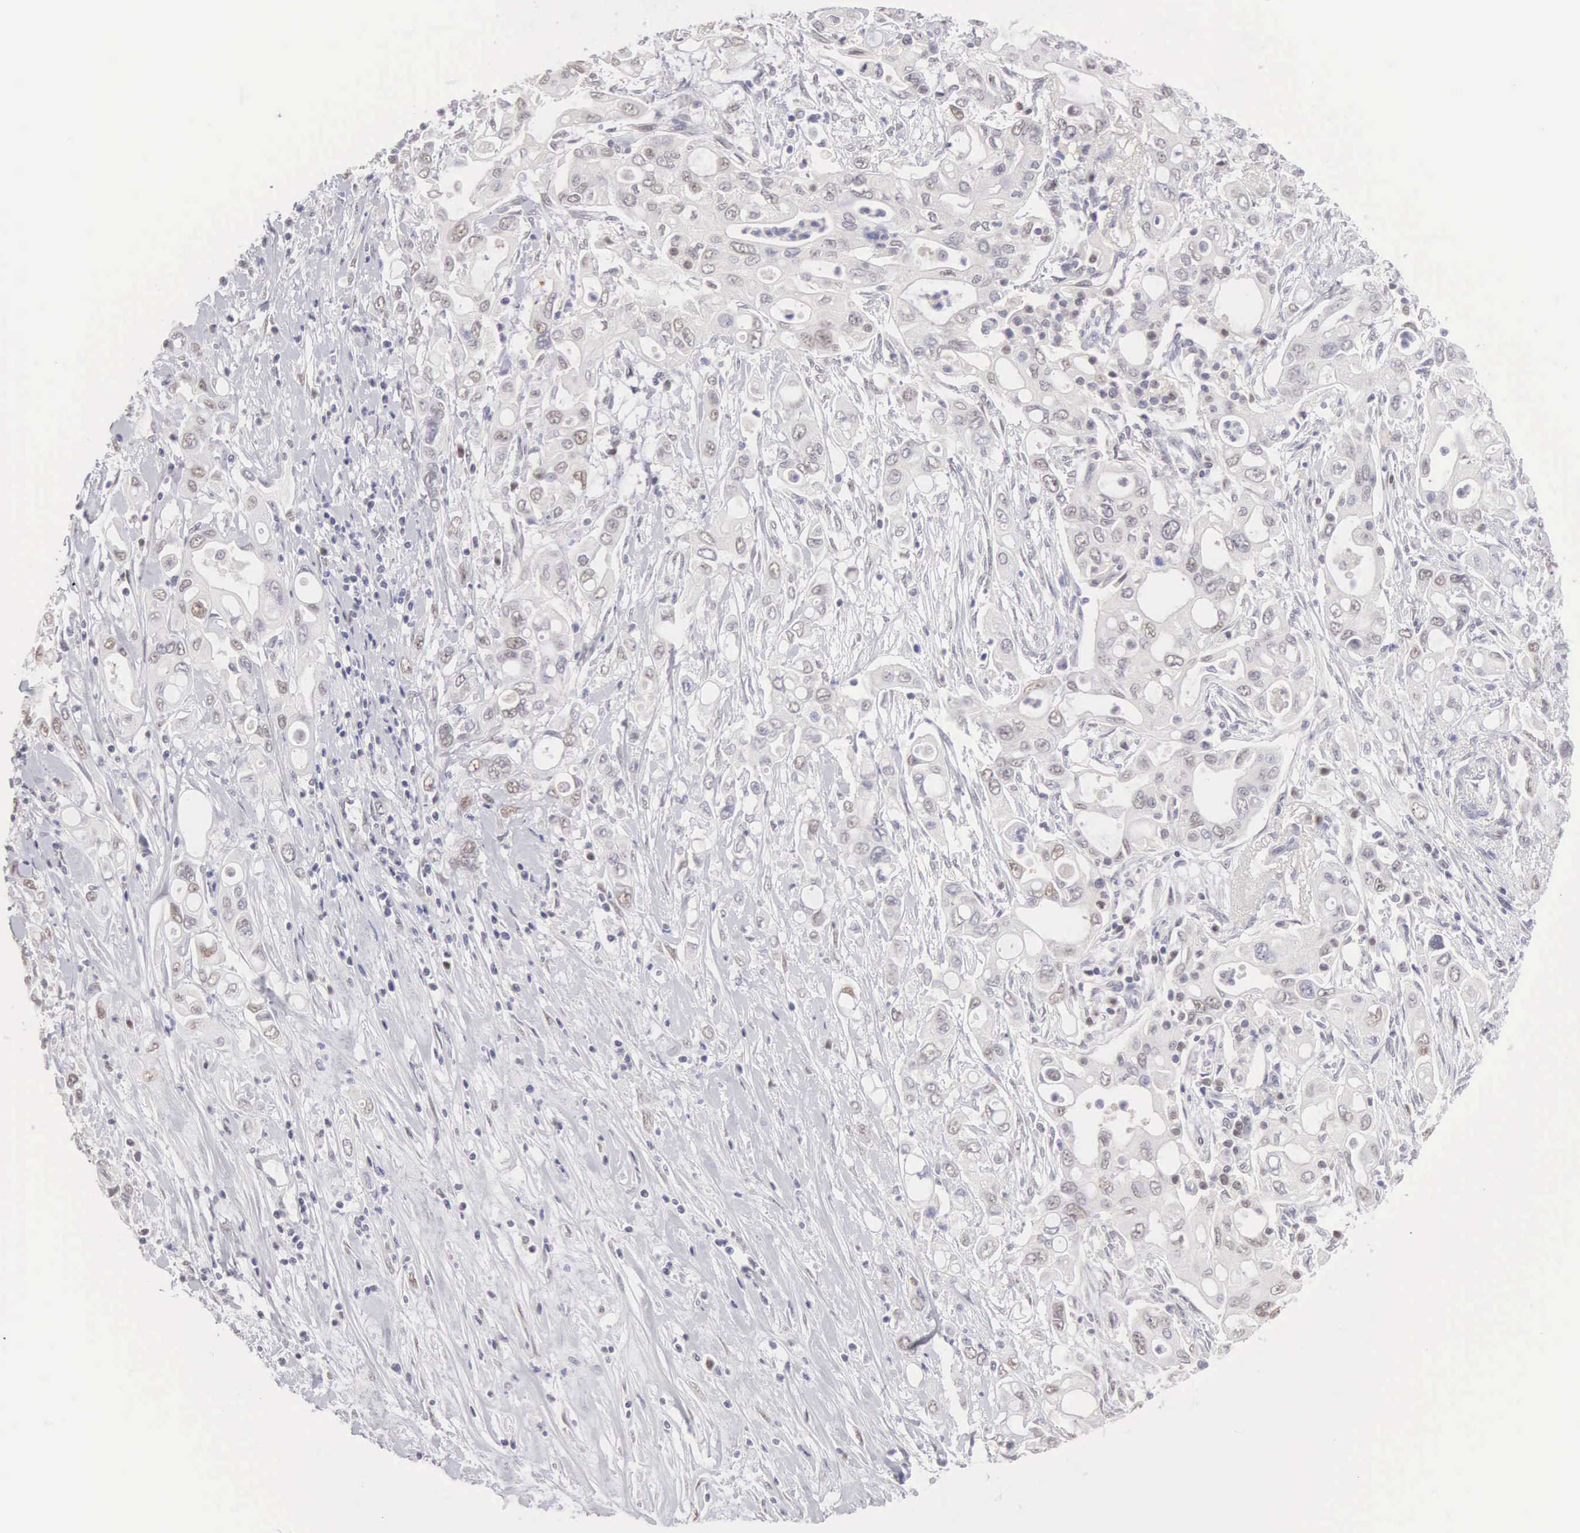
{"staining": {"intensity": "weak", "quantity": "<25%", "location": "nuclear"}, "tissue": "pancreatic cancer", "cell_type": "Tumor cells", "image_type": "cancer", "snomed": [{"axis": "morphology", "description": "Adenocarcinoma, NOS"}, {"axis": "topography", "description": "Pancreas"}], "caption": "This is a micrograph of immunohistochemistry (IHC) staining of pancreatic cancer, which shows no positivity in tumor cells.", "gene": "UBA1", "patient": {"sex": "female", "age": 57}}